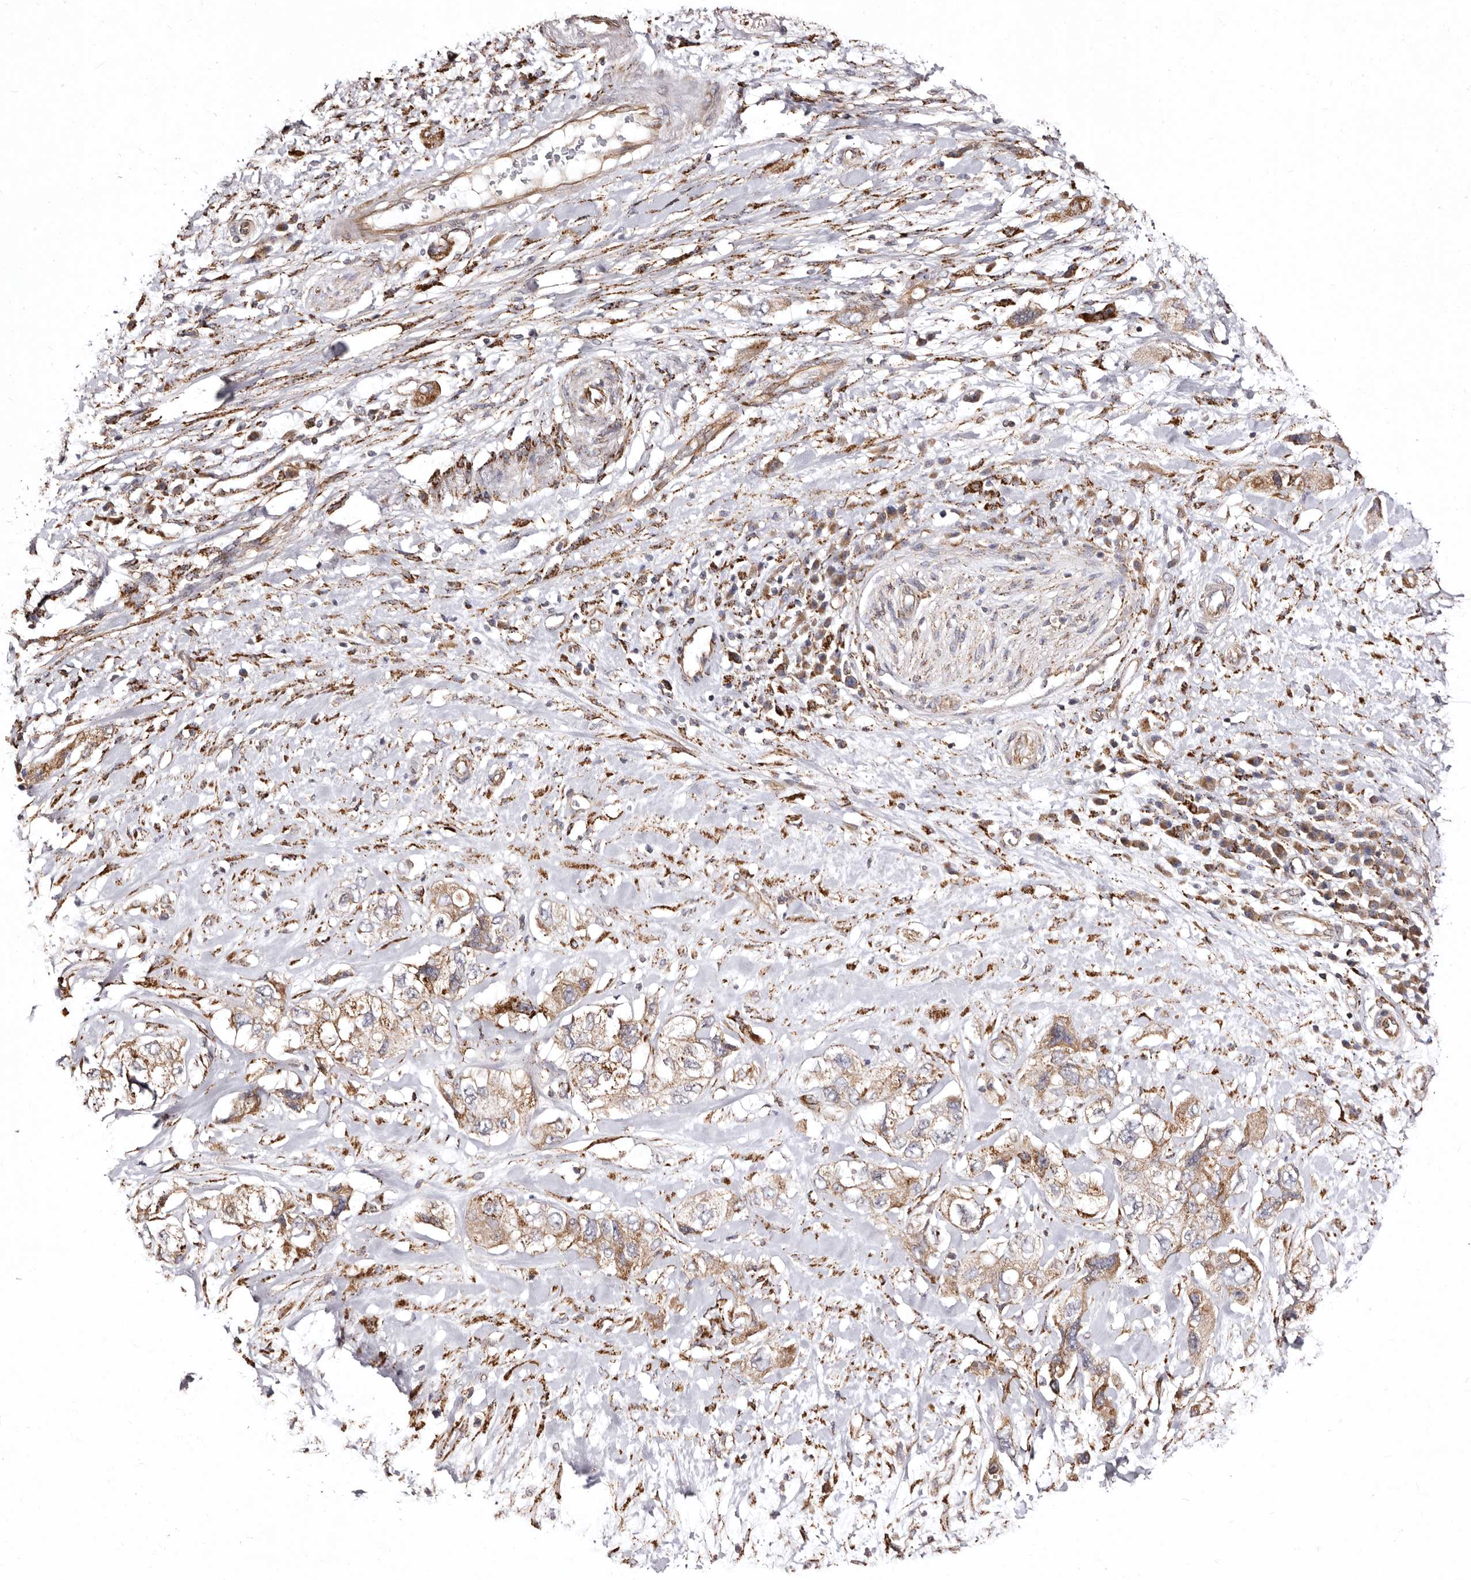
{"staining": {"intensity": "moderate", "quantity": ">75%", "location": "cytoplasmic/membranous"}, "tissue": "pancreatic cancer", "cell_type": "Tumor cells", "image_type": "cancer", "snomed": [{"axis": "morphology", "description": "Adenocarcinoma, NOS"}, {"axis": "topography", "description": "Pancreas"}], "caption": "Pancreatic cancer stained with IHC reveals moderate cytoplasmic/membranous expression in approximately >75% of tumor cells. (Brightfield microscopy of DAB IHC at high magnification).", "gene": "LUZP1", "patient": {"sex": "female", "age": 73}}